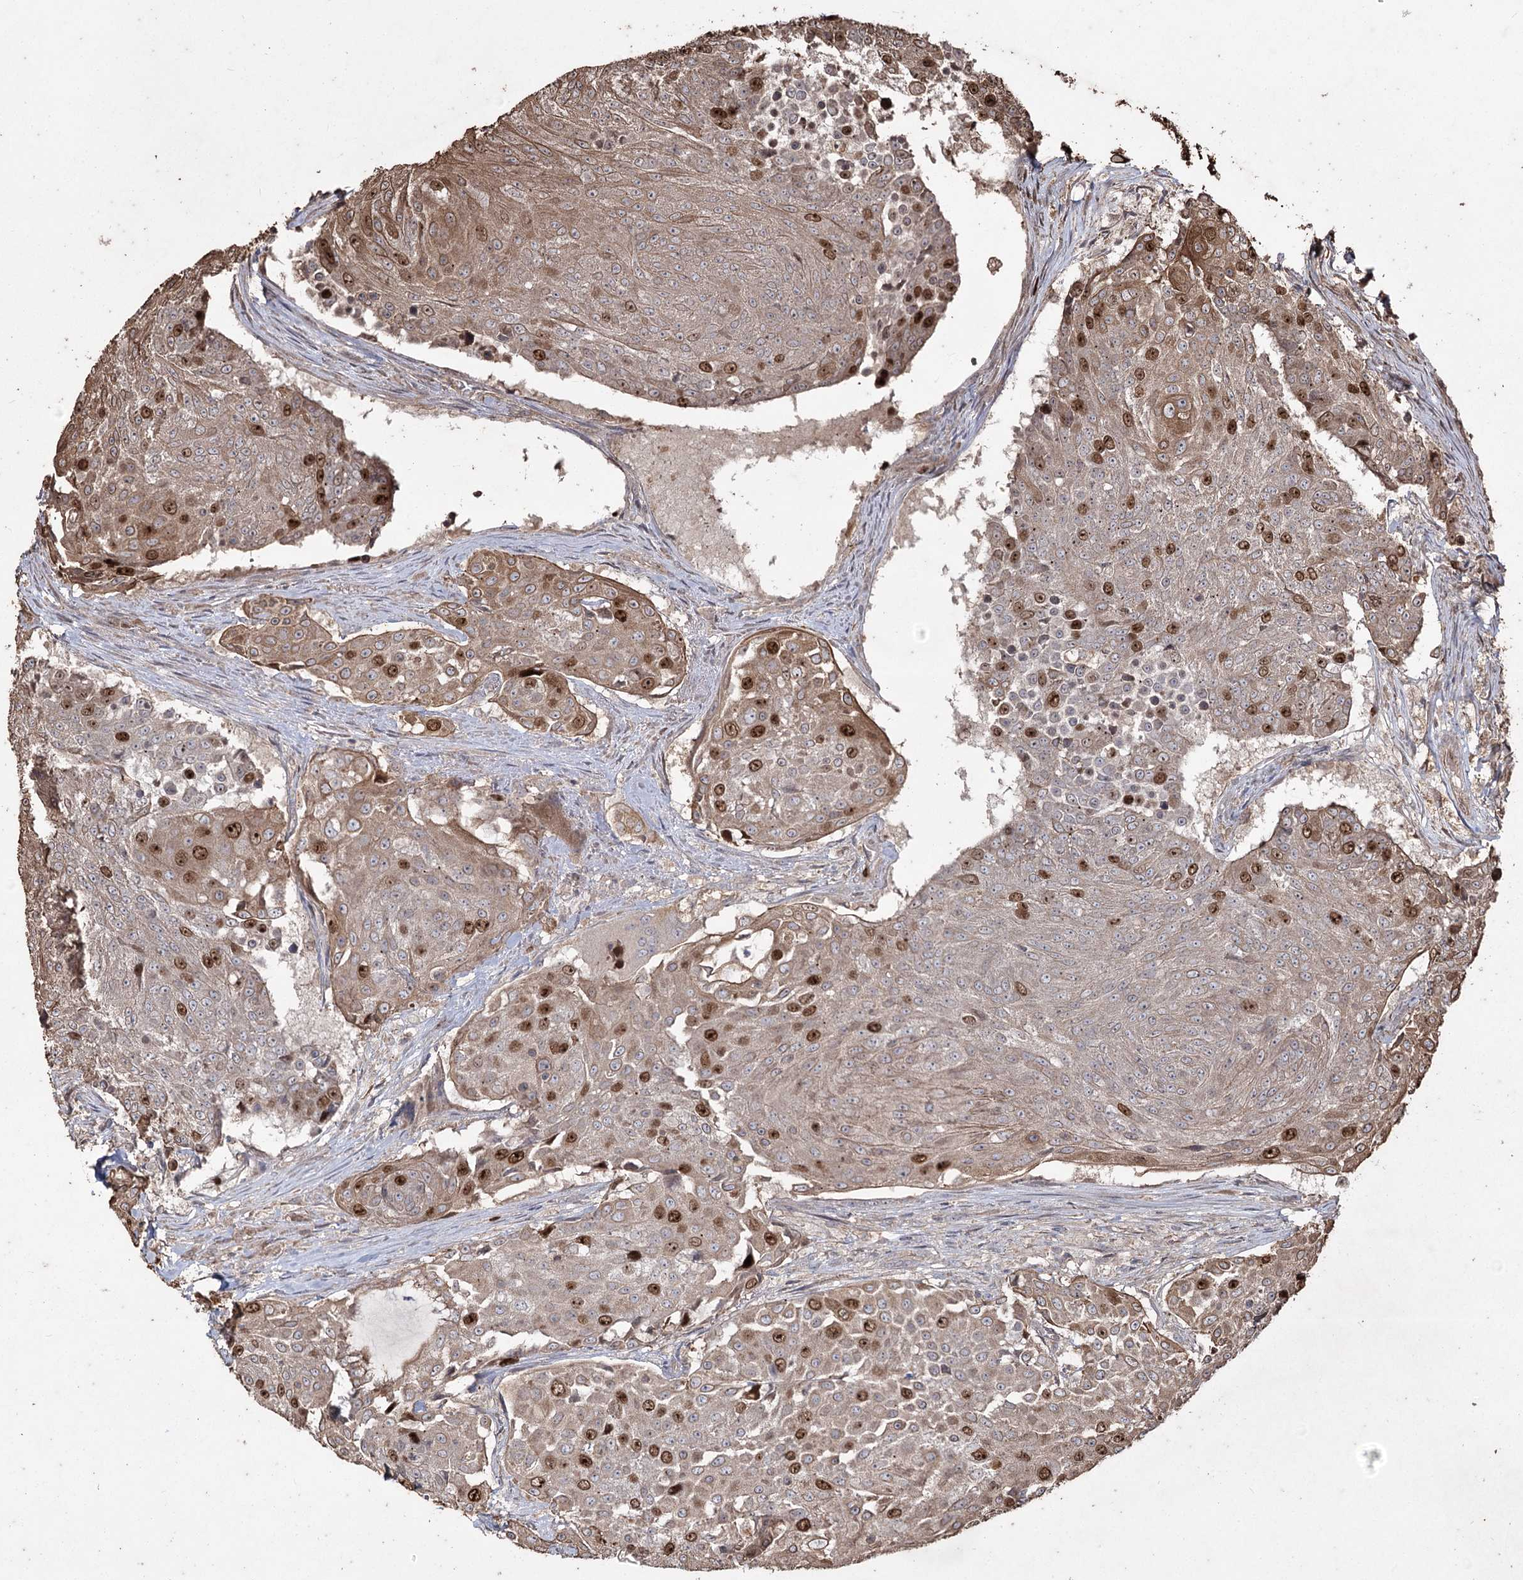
{"staining": {"intensity": "moderate", "quantity": "25%-75%", "location": "cytoplasmic/membranous,nuclear"}, "tissue": "urothelial cancer", "cell_type": "Tumor cells", "image_type": "cancer", "snomed": [{"axis": "morphology", "description": "Urothelial carcinoma, High grade"}, {"axis": "topography", "description": "Urinary bladder"}], "caption": "Human urothelial carcinoma (high-grade) stained for a protein (brown) demonstrates moderate cytoplasmic/membranous and nuclear positive staining in about 25%-75% of tumor cells.", "gene": "PRC1", "patient": {"sex": "female", "age": 63}}